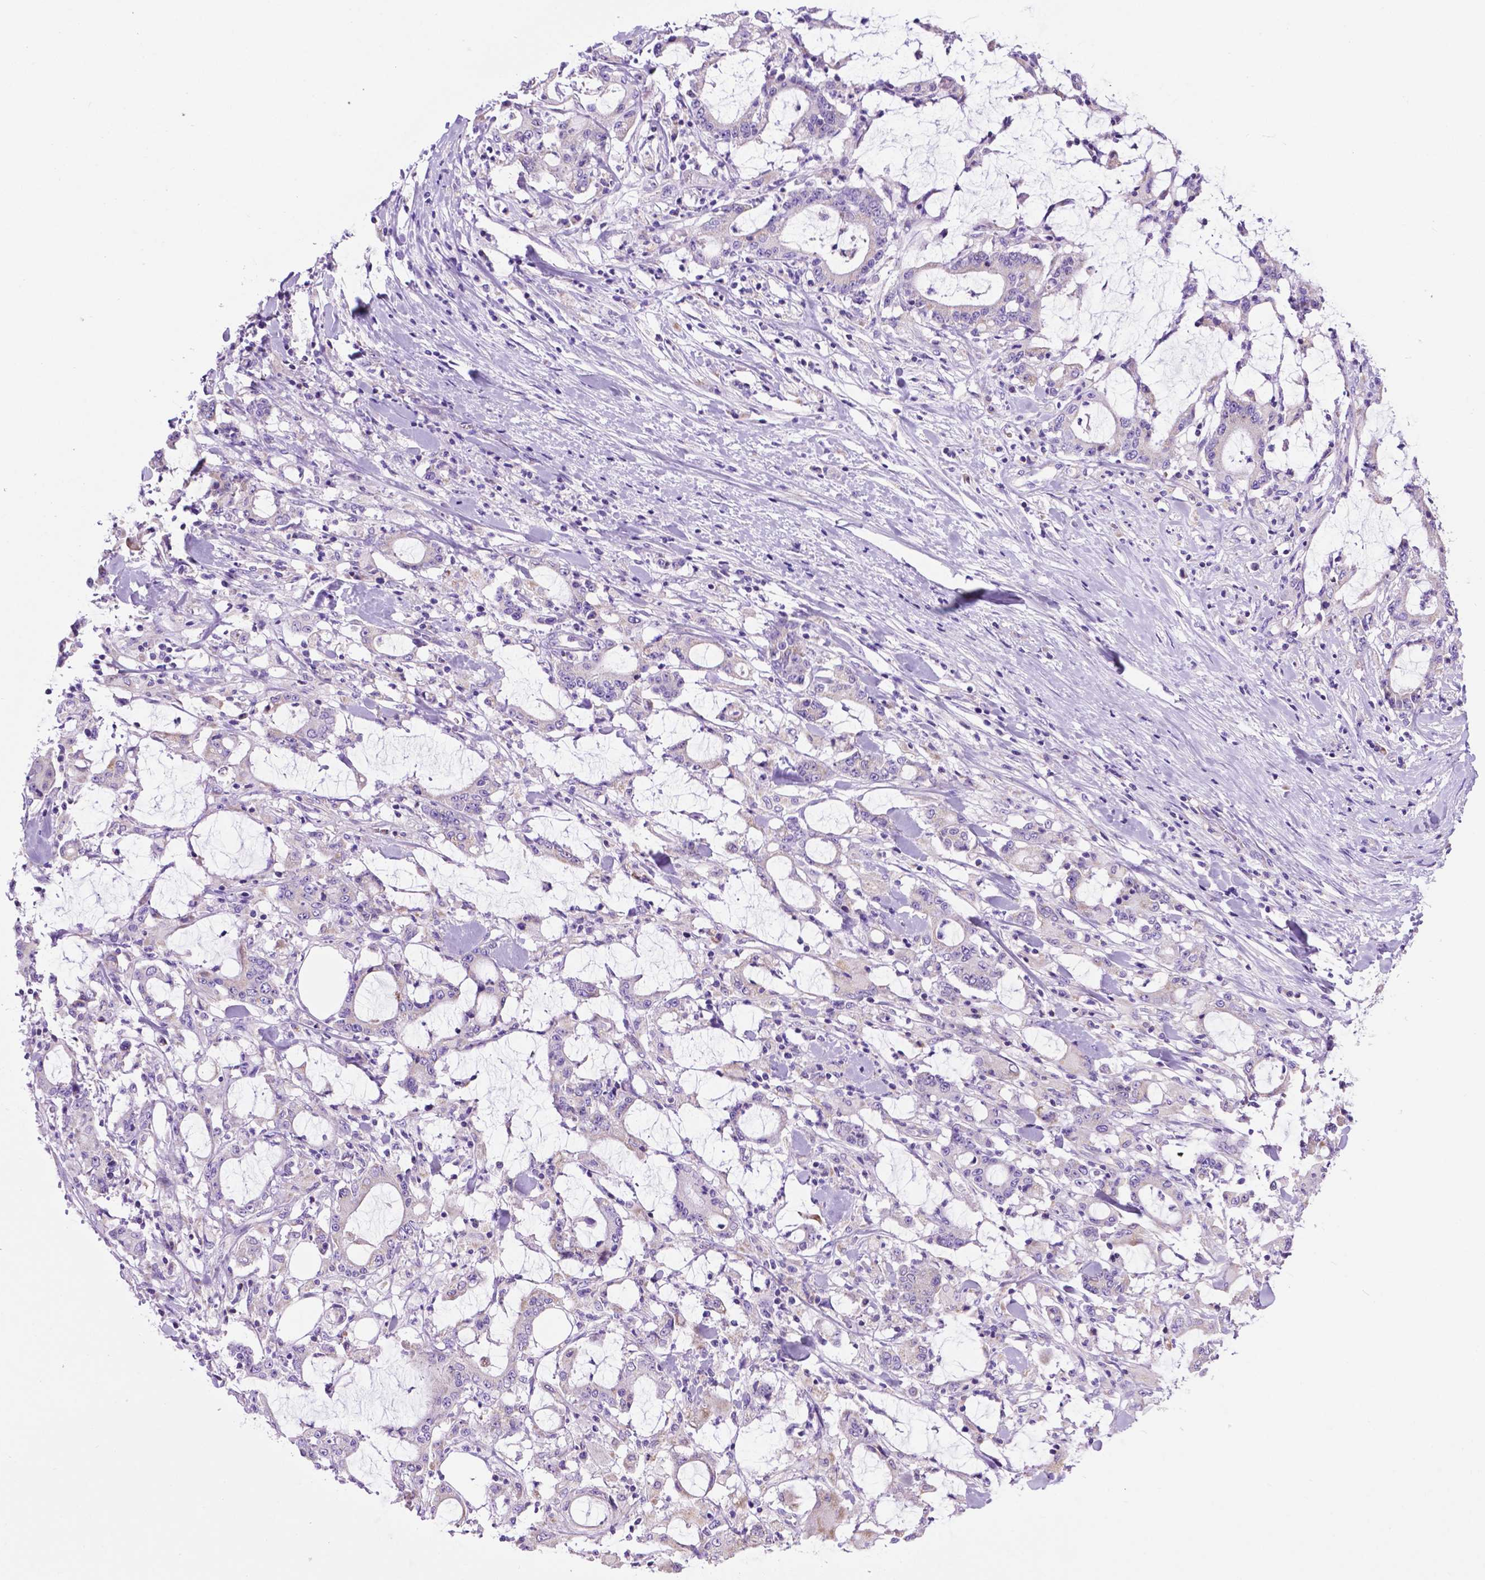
{"staining": {"intensity": "negative", "quantity": "none", "location": "none"}, "tissue": "stomach cancer", "cell_type": "Tumor cells", "image_type": "cancer", "snomed": [{"axis": "morphology", "description": "Adenocarcinoma, NOS"}, {"axis": "topography", "description": "Stomach, upper"}], "caption": "IHC photomicrograph of neoplastic tissue: human stomach cancer (adenocarcinoma) stained with DAB shows no significant protein positivity in tumor cells. Brightfield microscopy of IHC stained with DAB (brown) and hematoxylin (blue), captured at high magnification.", "gene": "PHYHIP", "patient": {"sex": "male", "age": 68}}